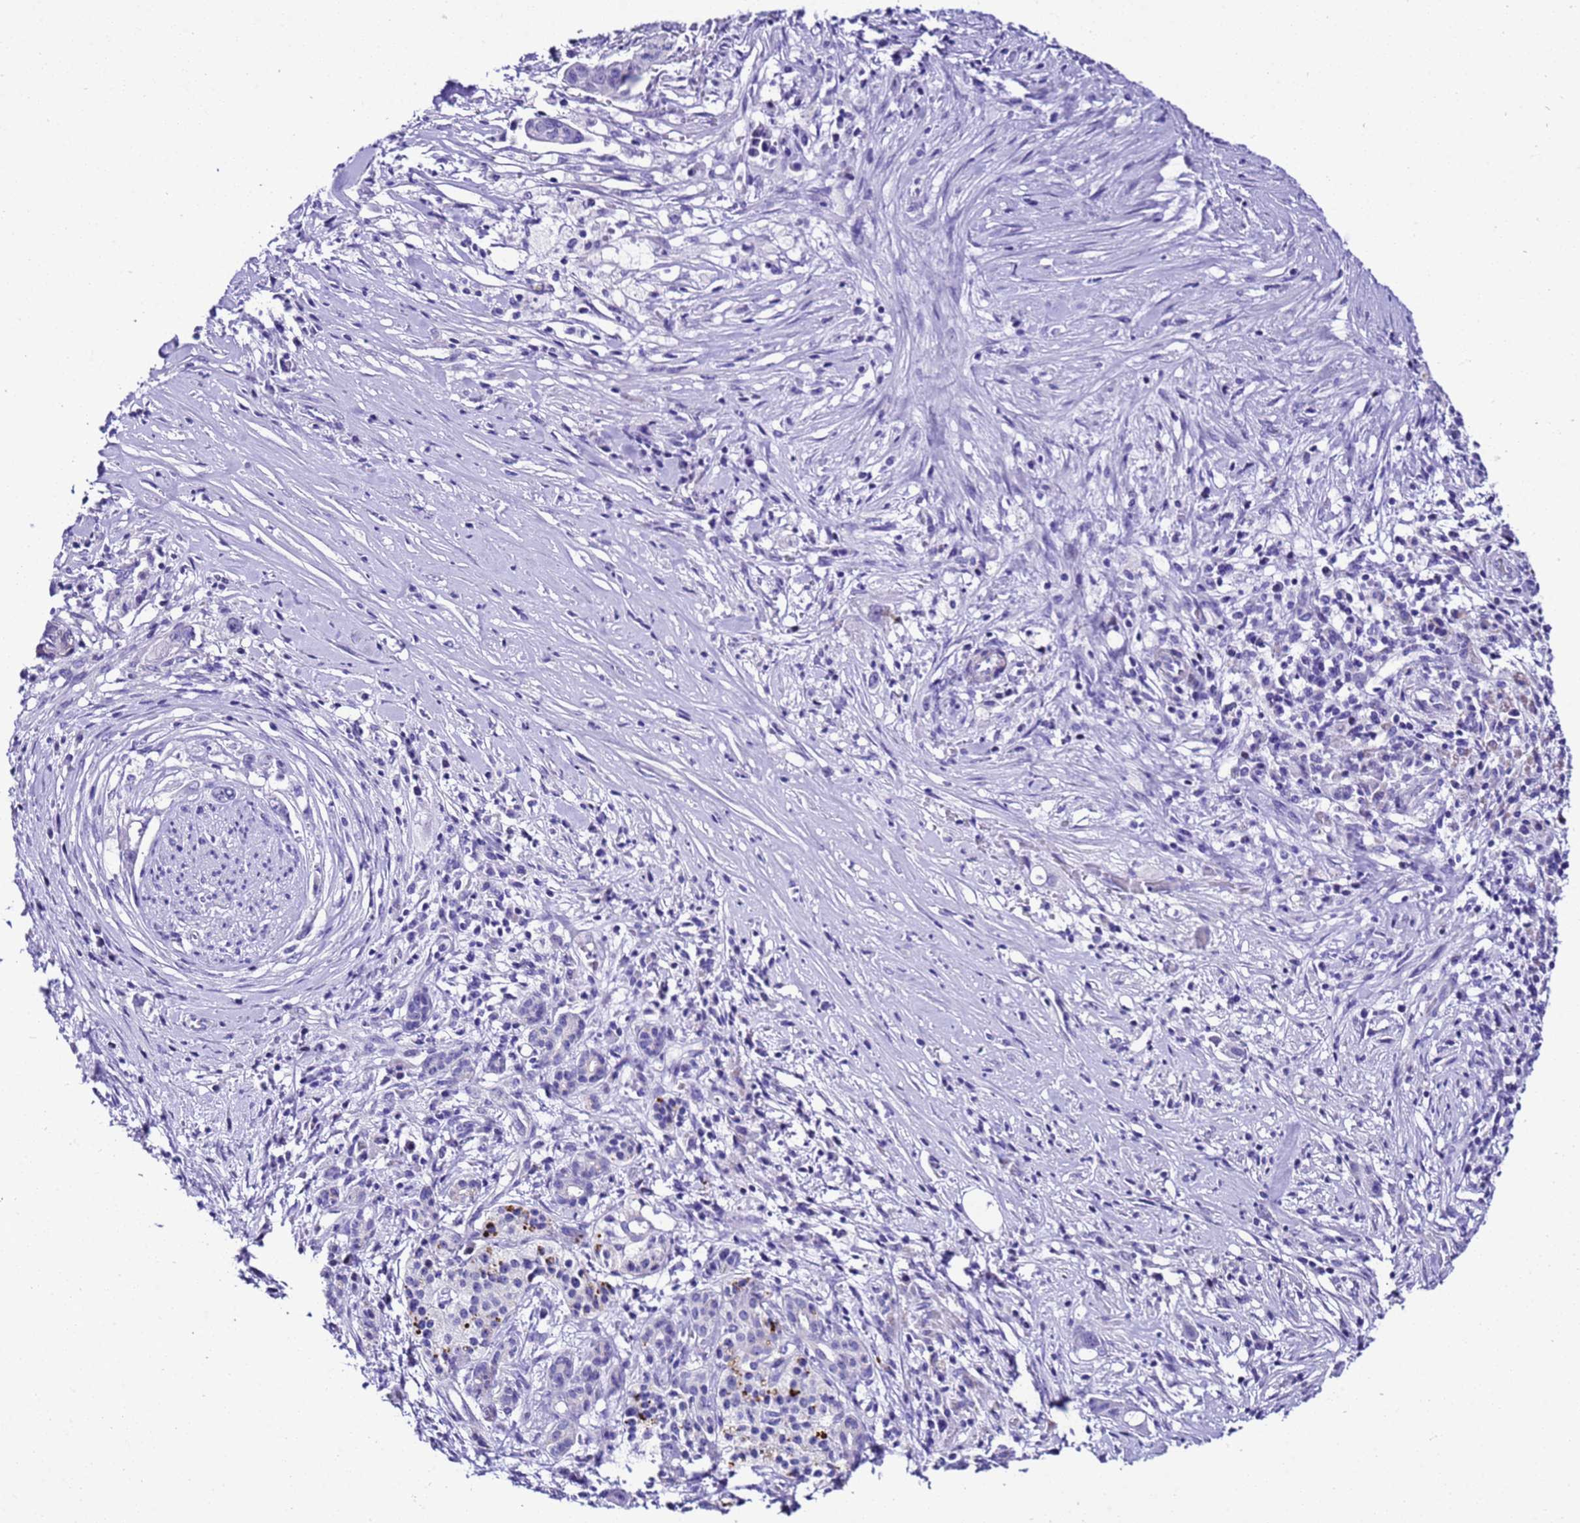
{"staining": {"intensity": "negative", "quantity": "none", "location": "none"}, "tissue": "pancreatic cancer", "cell_type": "Tumor cells", "image_type": "cancer", "snomed": [{"axis": "morphology", "description": "Adenocarcinoma, NOS"}, {"axis": "topography", "description": "Pancreas"}], "caption": "Immunohistochemical staining of pancreatic cancer displays no significant expression in tumor cells.", "gene": "ZNF417", "patient": {"sex": "female", "age": 73}}